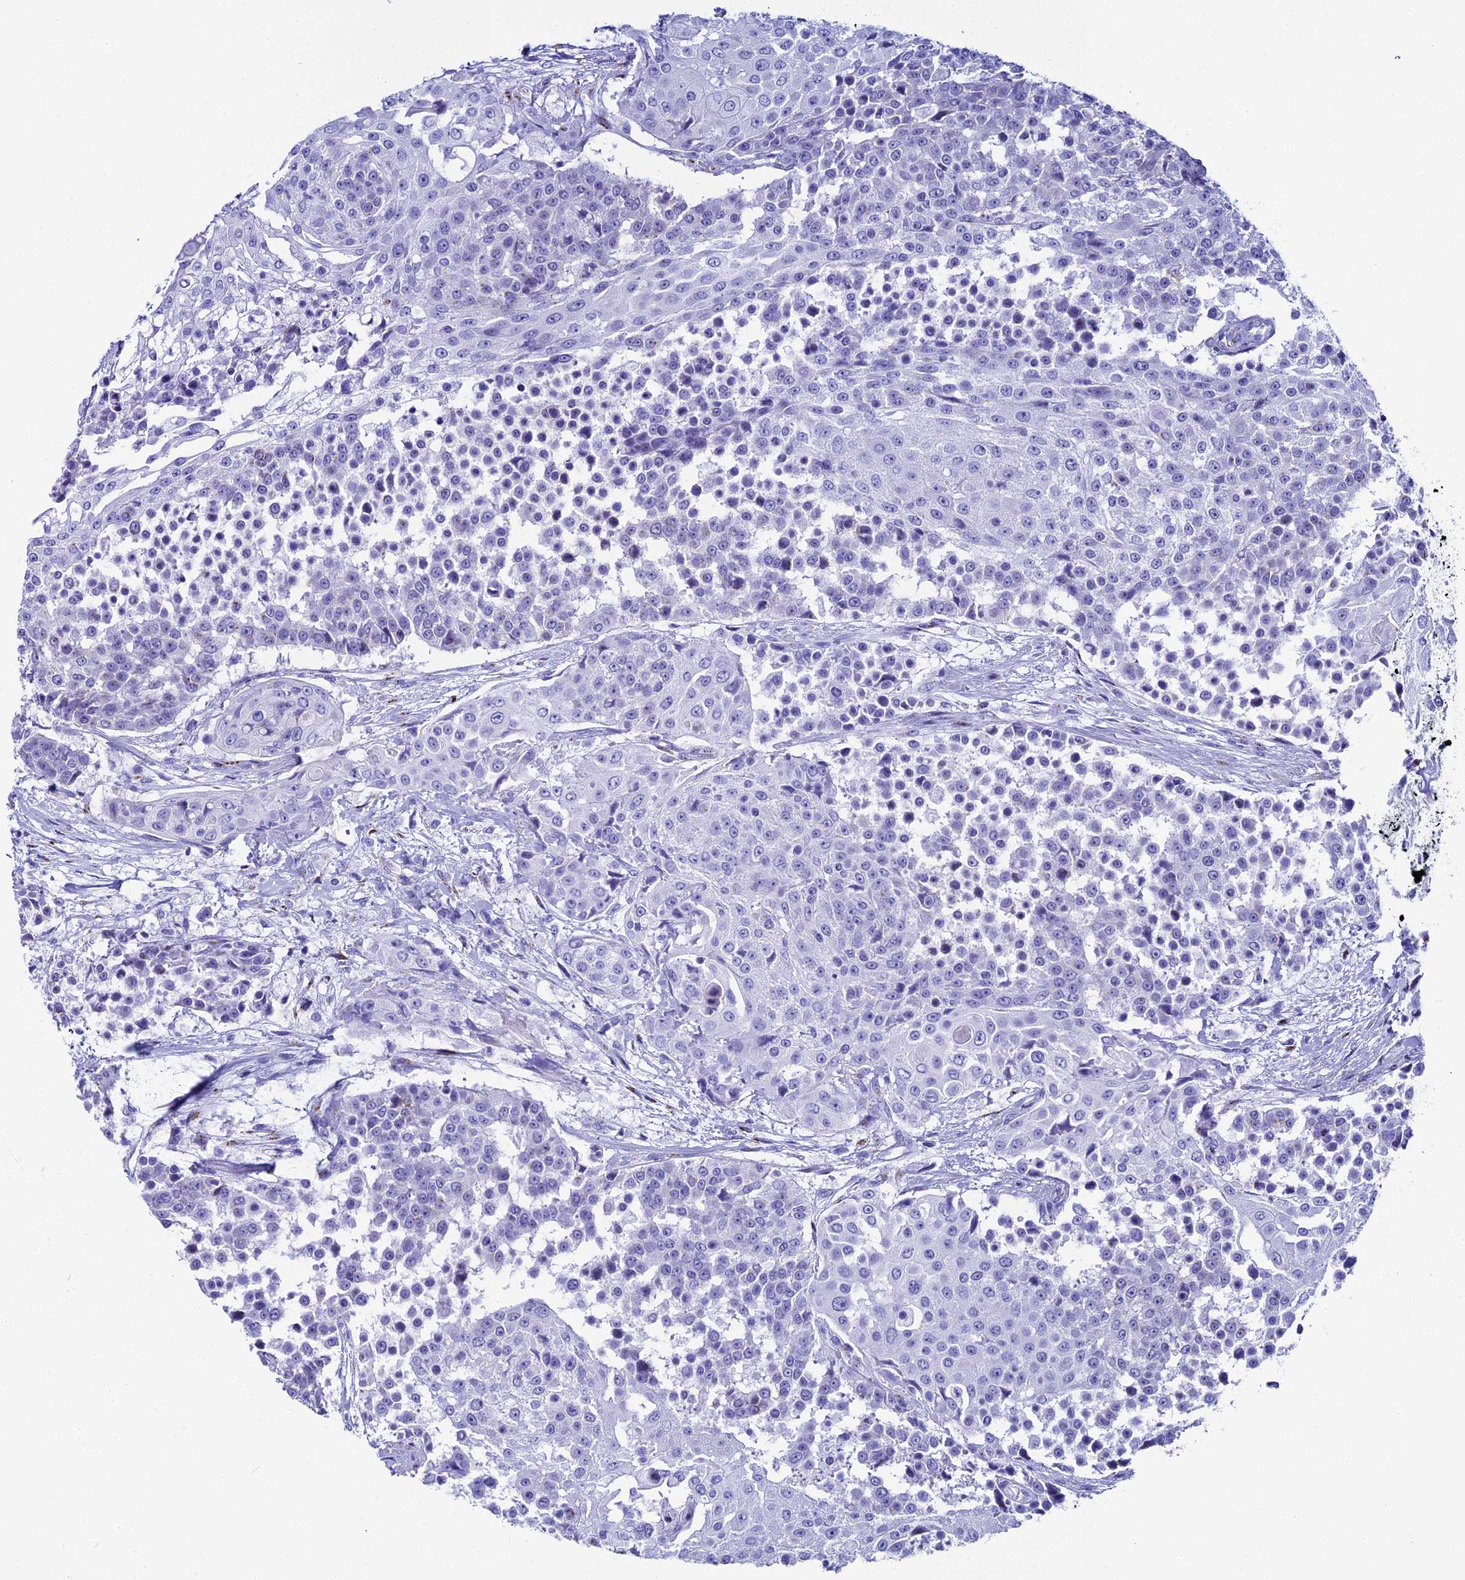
{"staining": {"intensity": "negative", "quantity": "none", "location": "none"}, "tissue": "urothelial cancer", "cell_type": "Tumor cells", "image_type": "cancer", "snomed": [{"axis": "morphology", "description": "Urothelial carcinoma, High grade"}, {"axis": "topography", "description": "Urinary bladder"}], "caption": "High power microscopy photomicrograph of an immunohistochemistry photomicrograph of urothelial cancer, revealing no significant expression in tumor cells.", "gene": "AP3B2", "patient": {"sex": "female", "age": 63}}